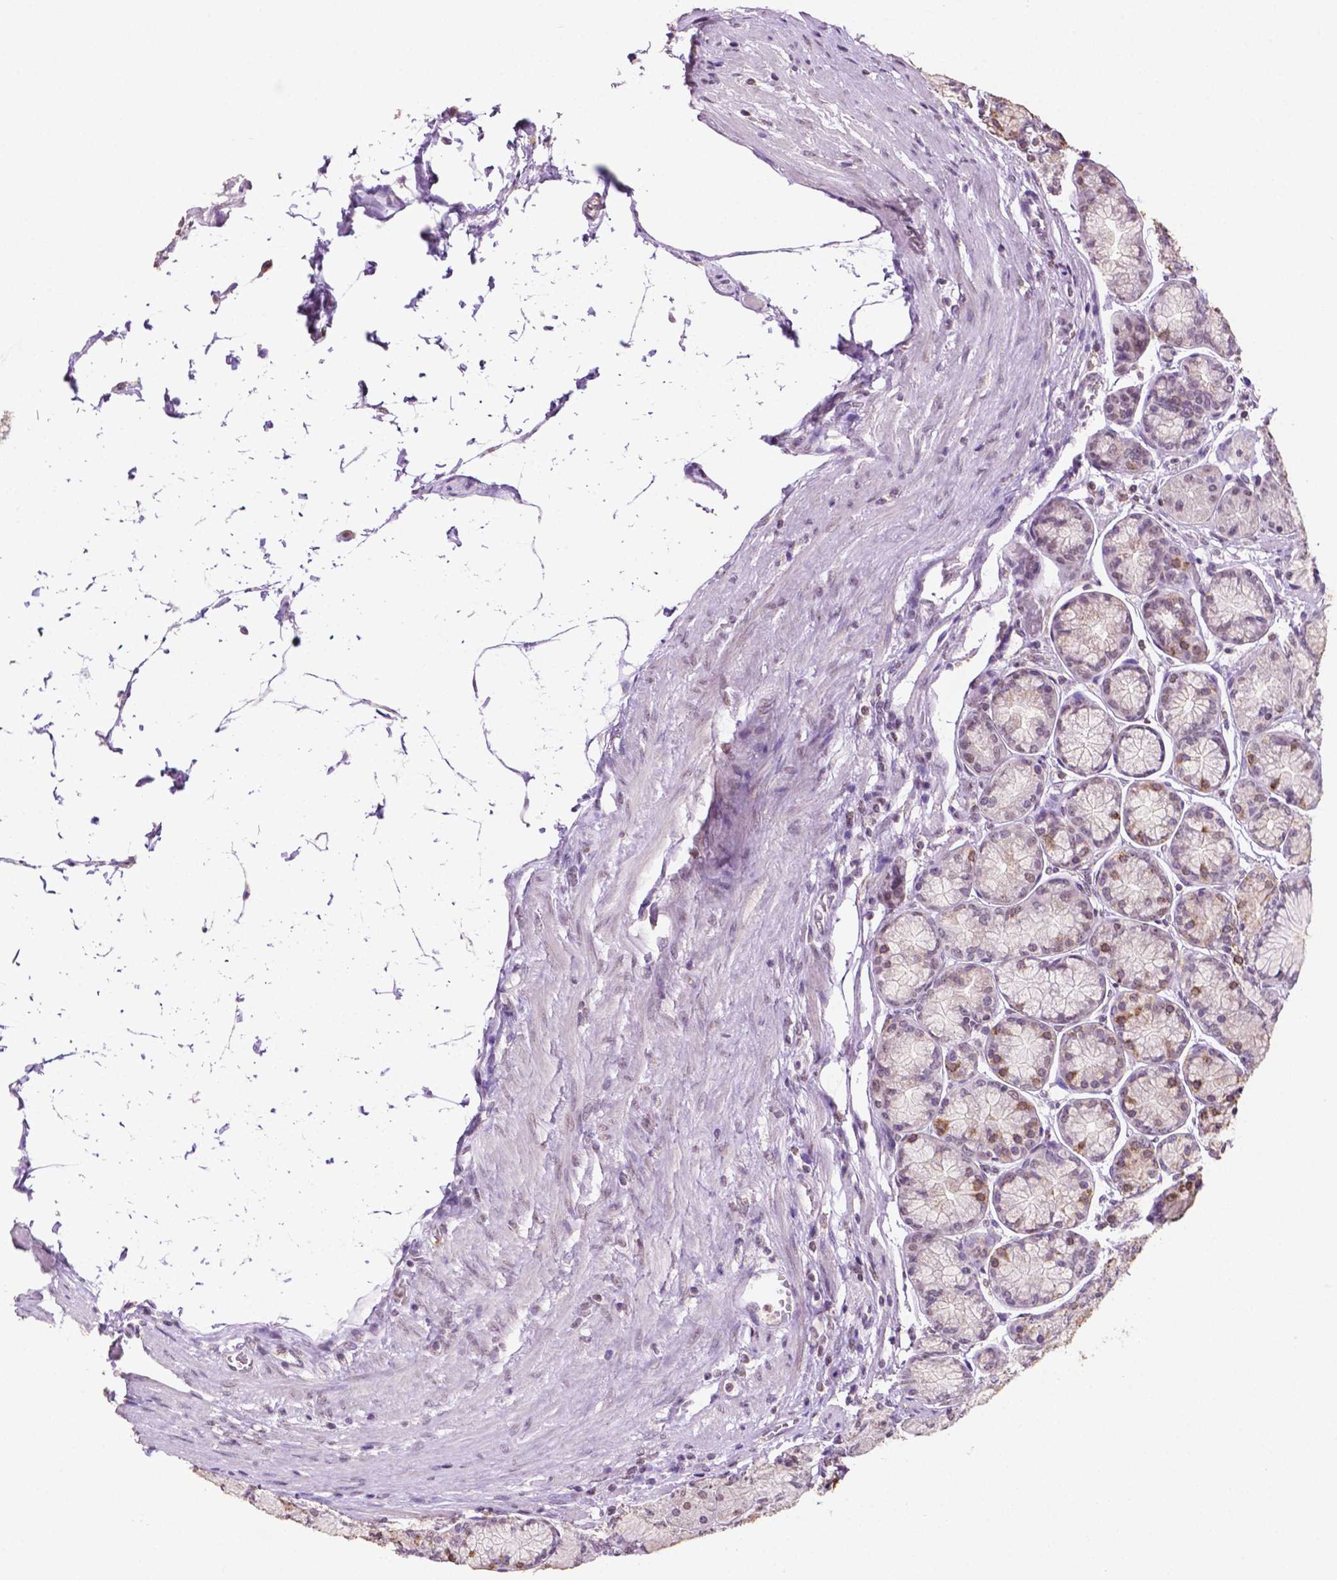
{"staining": {"intensity": "moderate", "quantity": ">75%", "location": "nuclear"}, "tissue": "stomach", "cell_type": "Glandular cells", "image_type": "normal", "snomed": [{"axis": "morphology", "description": "Normal tissue, NOS"}, {"axis": "morphology", "description": "Adenocarcinoma, NOS"}, {"axis": "morphology", "description": "Adenocarcinoma, High grade"}, {"axis": "topography", "description": "Stomach, upper"}, {"axis": "topography", "description": "Stomach"}], "caption": "Moderate nuclear expression is identified in about >75% of glandular cells in unremarkable stomach.", "gene": "PTPN6", "patient": {"sex": "female", "age": 65}}